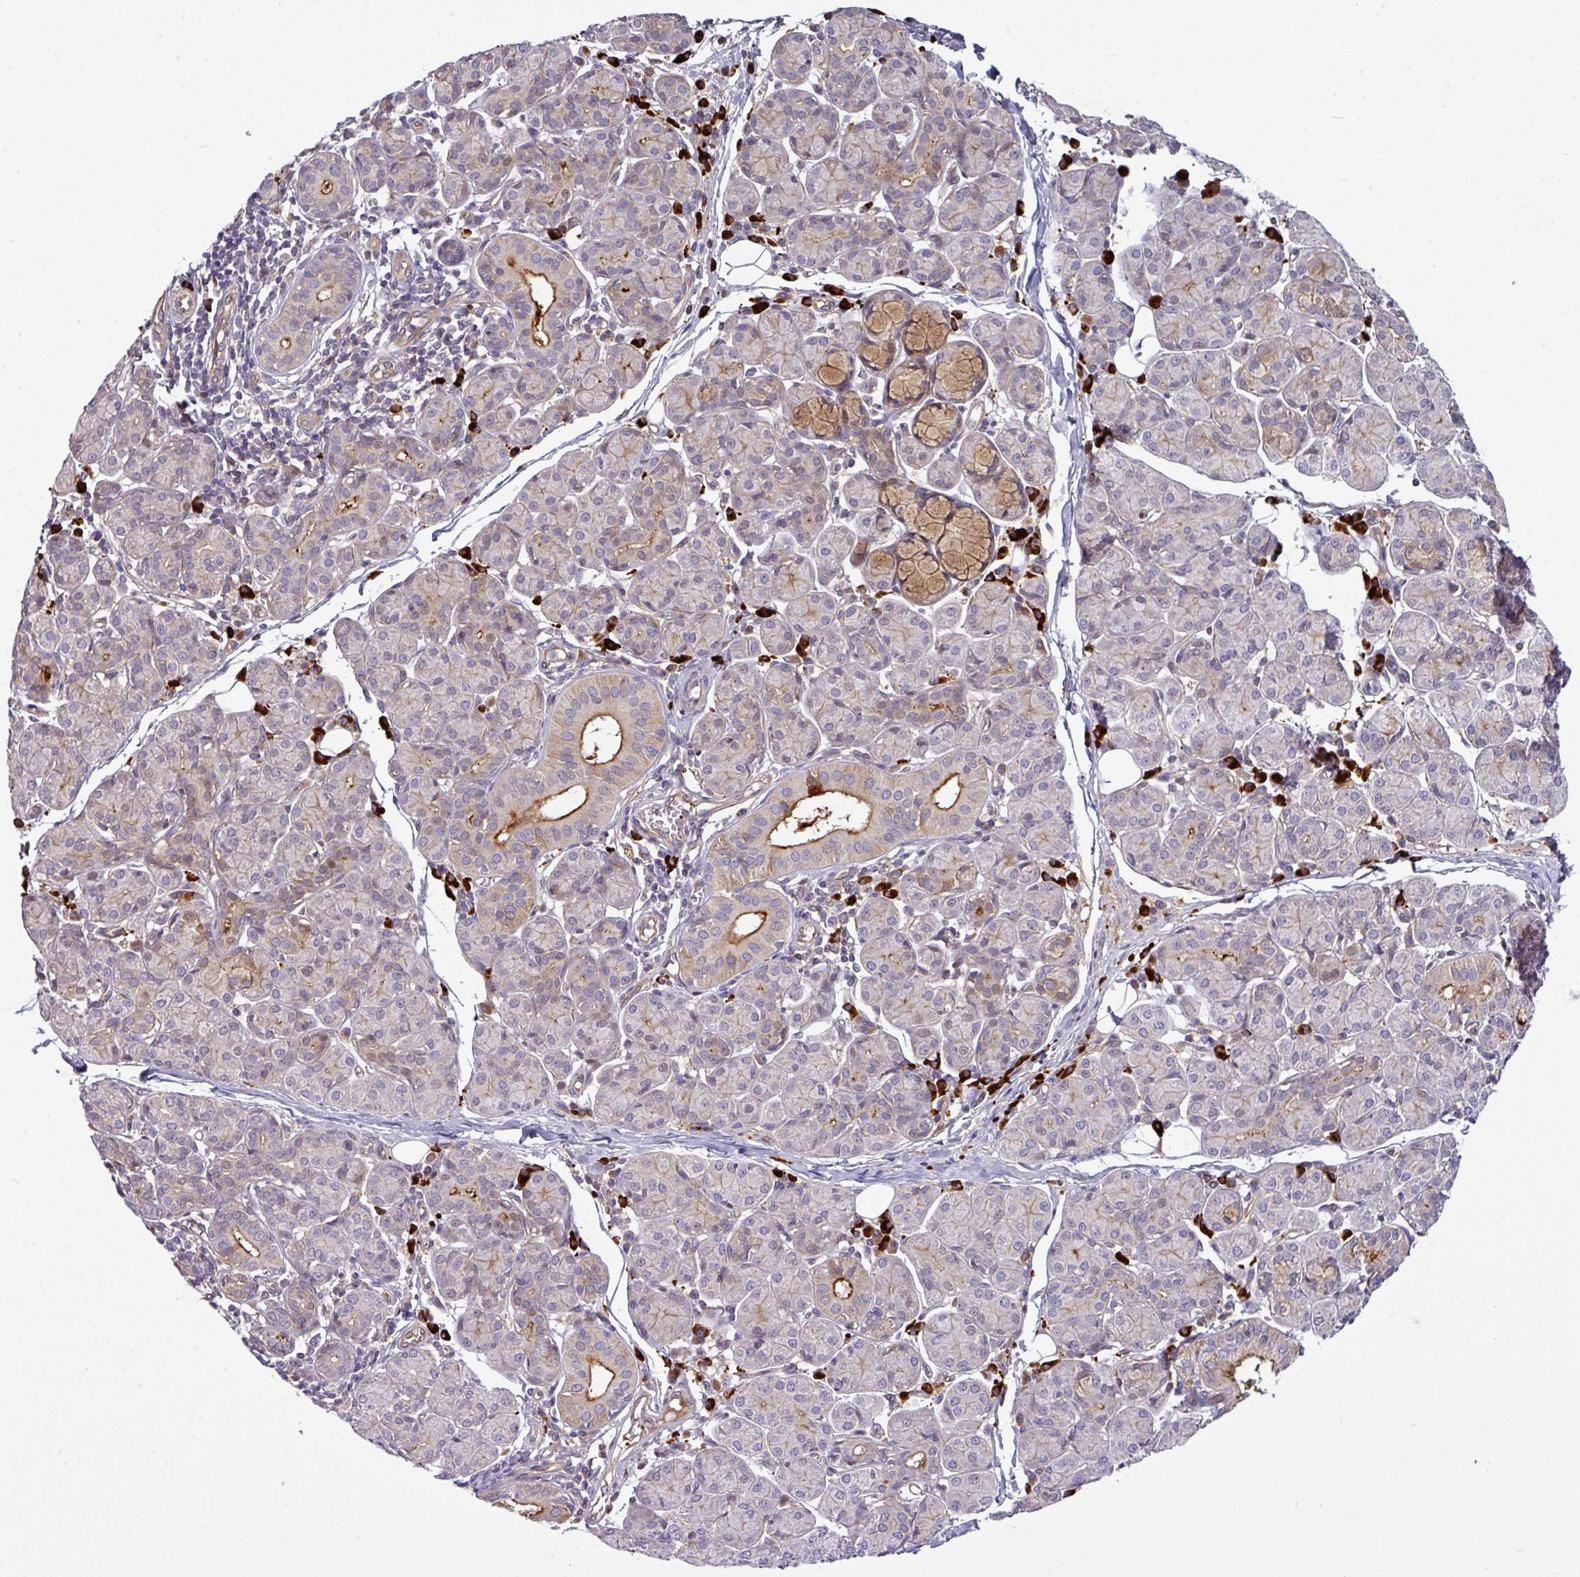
{"staining": {"intensity": "moderate", "quantity": "<25%", "location": "cytoplasmic/membranous"}, "tissue": "salivary gland", "cell_type": "Glandular cells", "image_type": "normal", "snomed": [{"axis": "morphology", "description": "Normal tissue, NOS"}, {"axis": "morphology", "description": "Inflammation, NOS"}, {"axis": "topography", "description": "Lymph node"}, {"axis": "topography", "description": "Salivary gland"}], "caption": "The image demonstrates immunohistochemical staining of normal salivary gland. There is moderate cytoplasmic/membranous positivity is present in about <25% of glandular cells.", "gene": "B4GALNT4", "patient": {"sex": "male", "age": 3}}